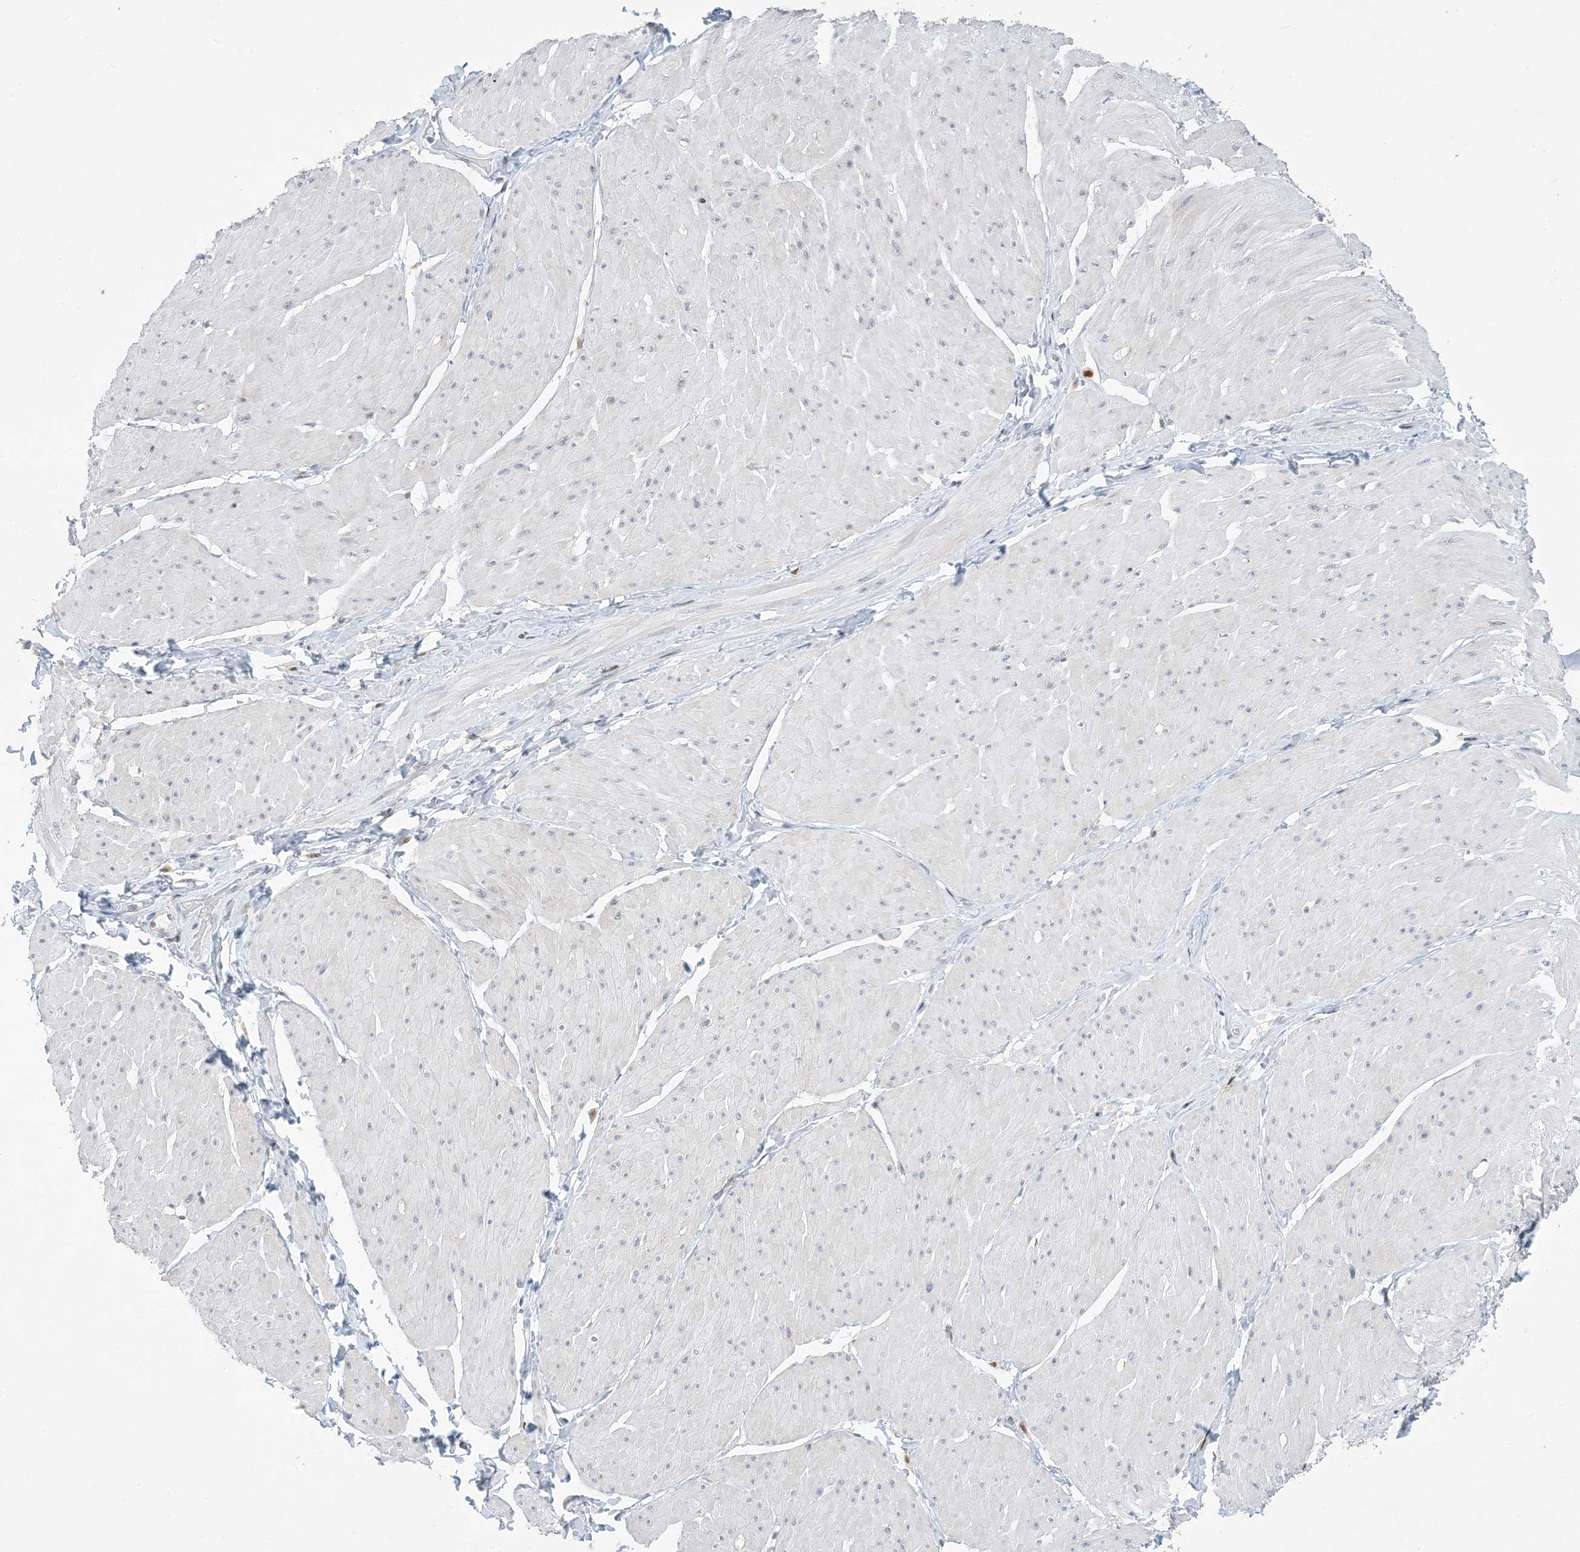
{"staining": {"intensity": "moderate", "quantity": "<25%", "location": "nuclear"}, "tissue": "smooth muscle", "cell_type": "Smooth muscle cells", "image_type": "normal", "snomed": [{"axis": "morphology", "description": "Urothelial carcinoma, High grade"}, {"axis": "topography", "description": "Urinary bladder"}], "caption": "Protein expression analysis of unremarkable human smooth muscle reveals moderate nuclear expression in about <25% of smooth muscle cells.", "gene": "SLC25A53", "patient": {"sex": "male", "age": 46}}